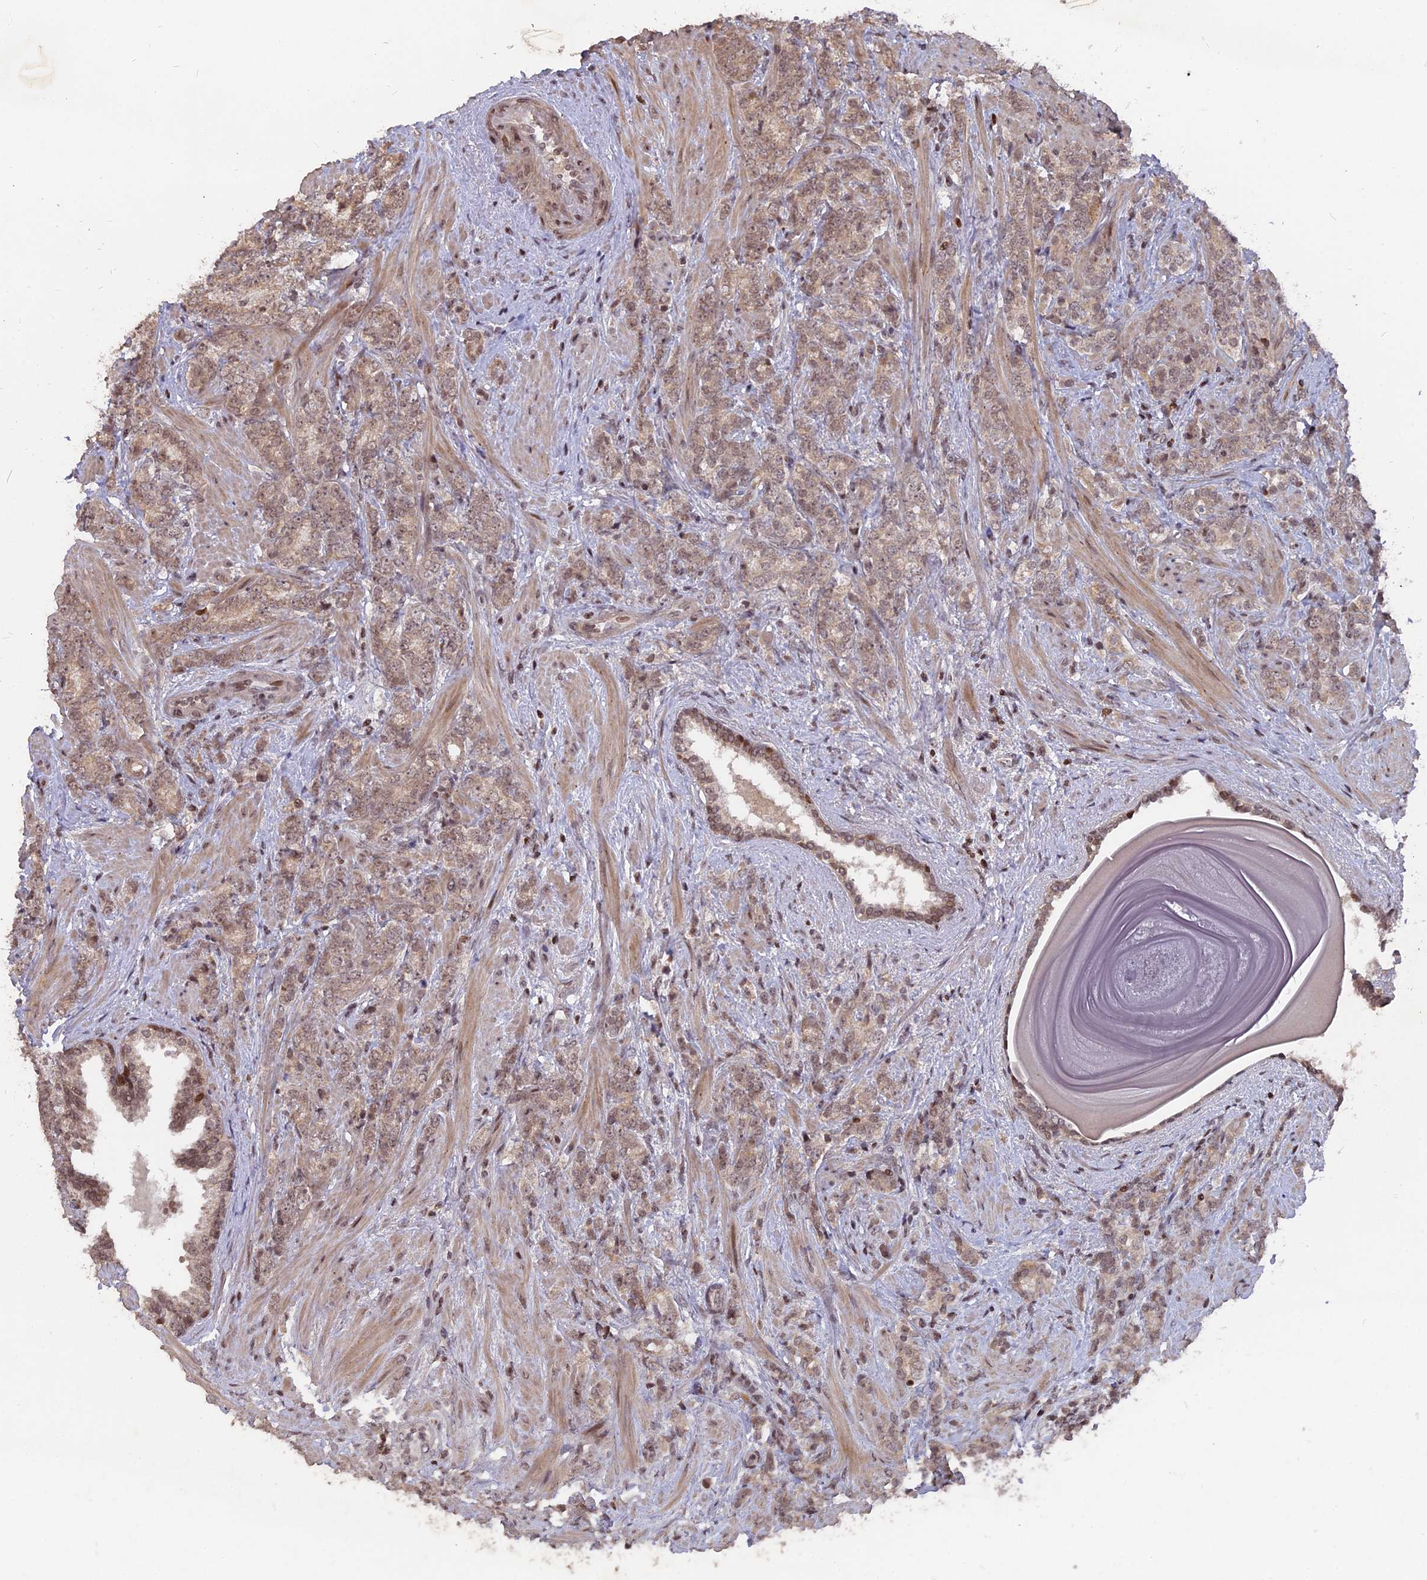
{"staining": {"intensity": "weak", "quantity": ">75%", "location": "cytoplasmic/membranous,nuclear"}, "tissue": "prostate cancer", "cell_type": "Tumor cells", "image_type": "cancer", "snomed": [{"axis": "morphology", "description": "Adenocarcinoma, High grade"}, {"axis": "topography", "description": "Prostate"}], "caption": "Prostate adenocarcinoma (high-grade) stained with IHC shows weak cytoplasmic/membranous and nuclear positivity in about >75% of tumor cells. The protein of interest is shown in brown color, while the nuclei are stained blue.", "gene": "NR1H3", "patient": {"sex": "male", "age": 64}}